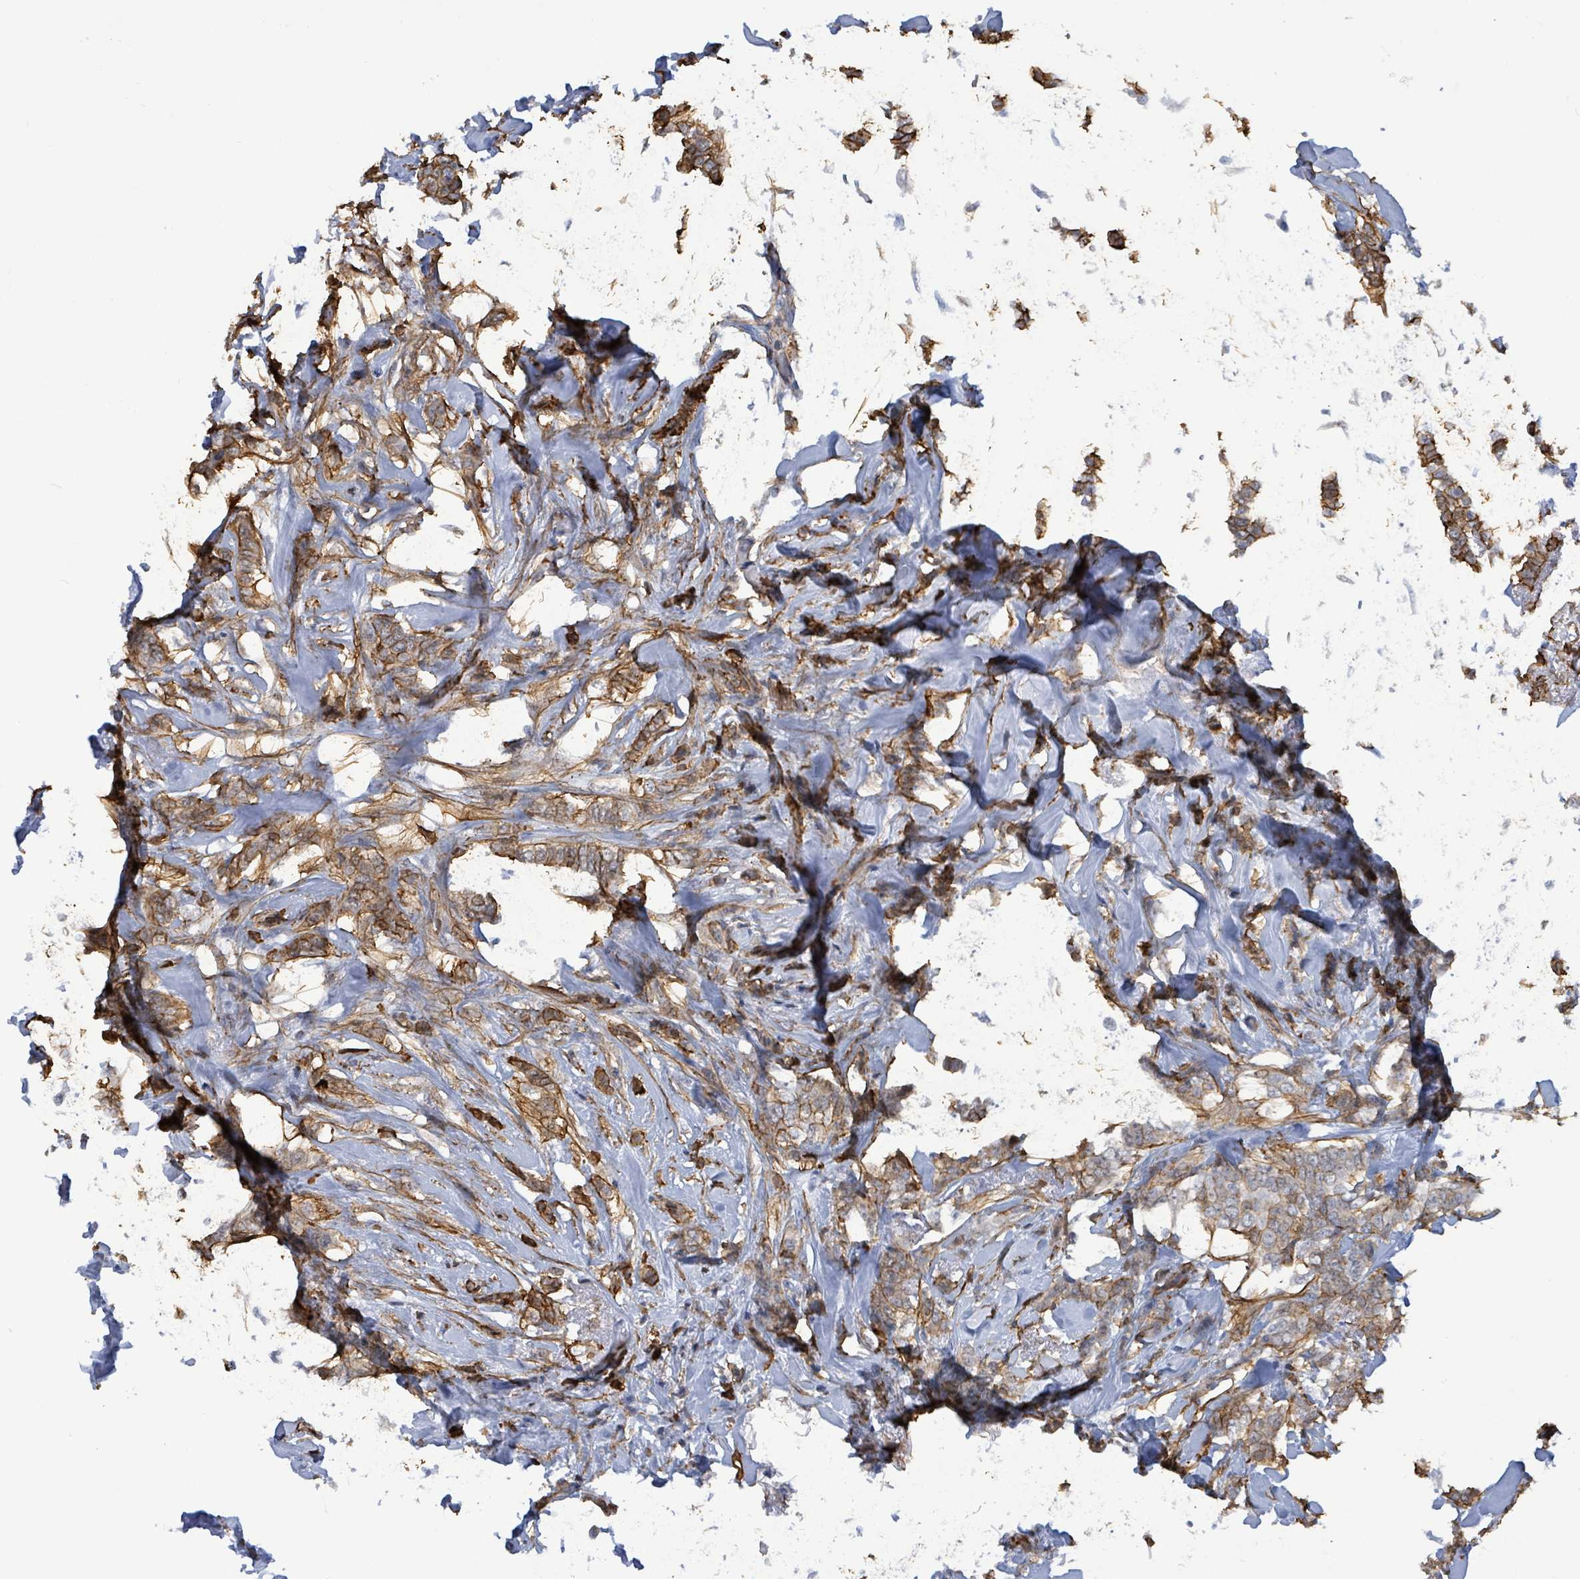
{"staining": {"intensity": "moderate", "quantity": "25%-75%", "location": "cytoplasmic/membranous"}, "tissue": "breast cancer", "cell_type": "Tumor cells", "image_type": "cancer", "snomed": [{"axis": "morphology", "description": "Duct carcinoma"}, {"axis": "topography", "description": "Breast"}], "caption": "Protein expression by immunohistochemistry (IHC) displays moderate cytoplasmic/membranous expression in about 25%-75% of tumor cells in infiltrating ductal carcinoma (breast). (IHC, brightfield microscopy, high magnification).", "gene": "PRKRIP1", "patient": {"sex": "female", "age": 72}}